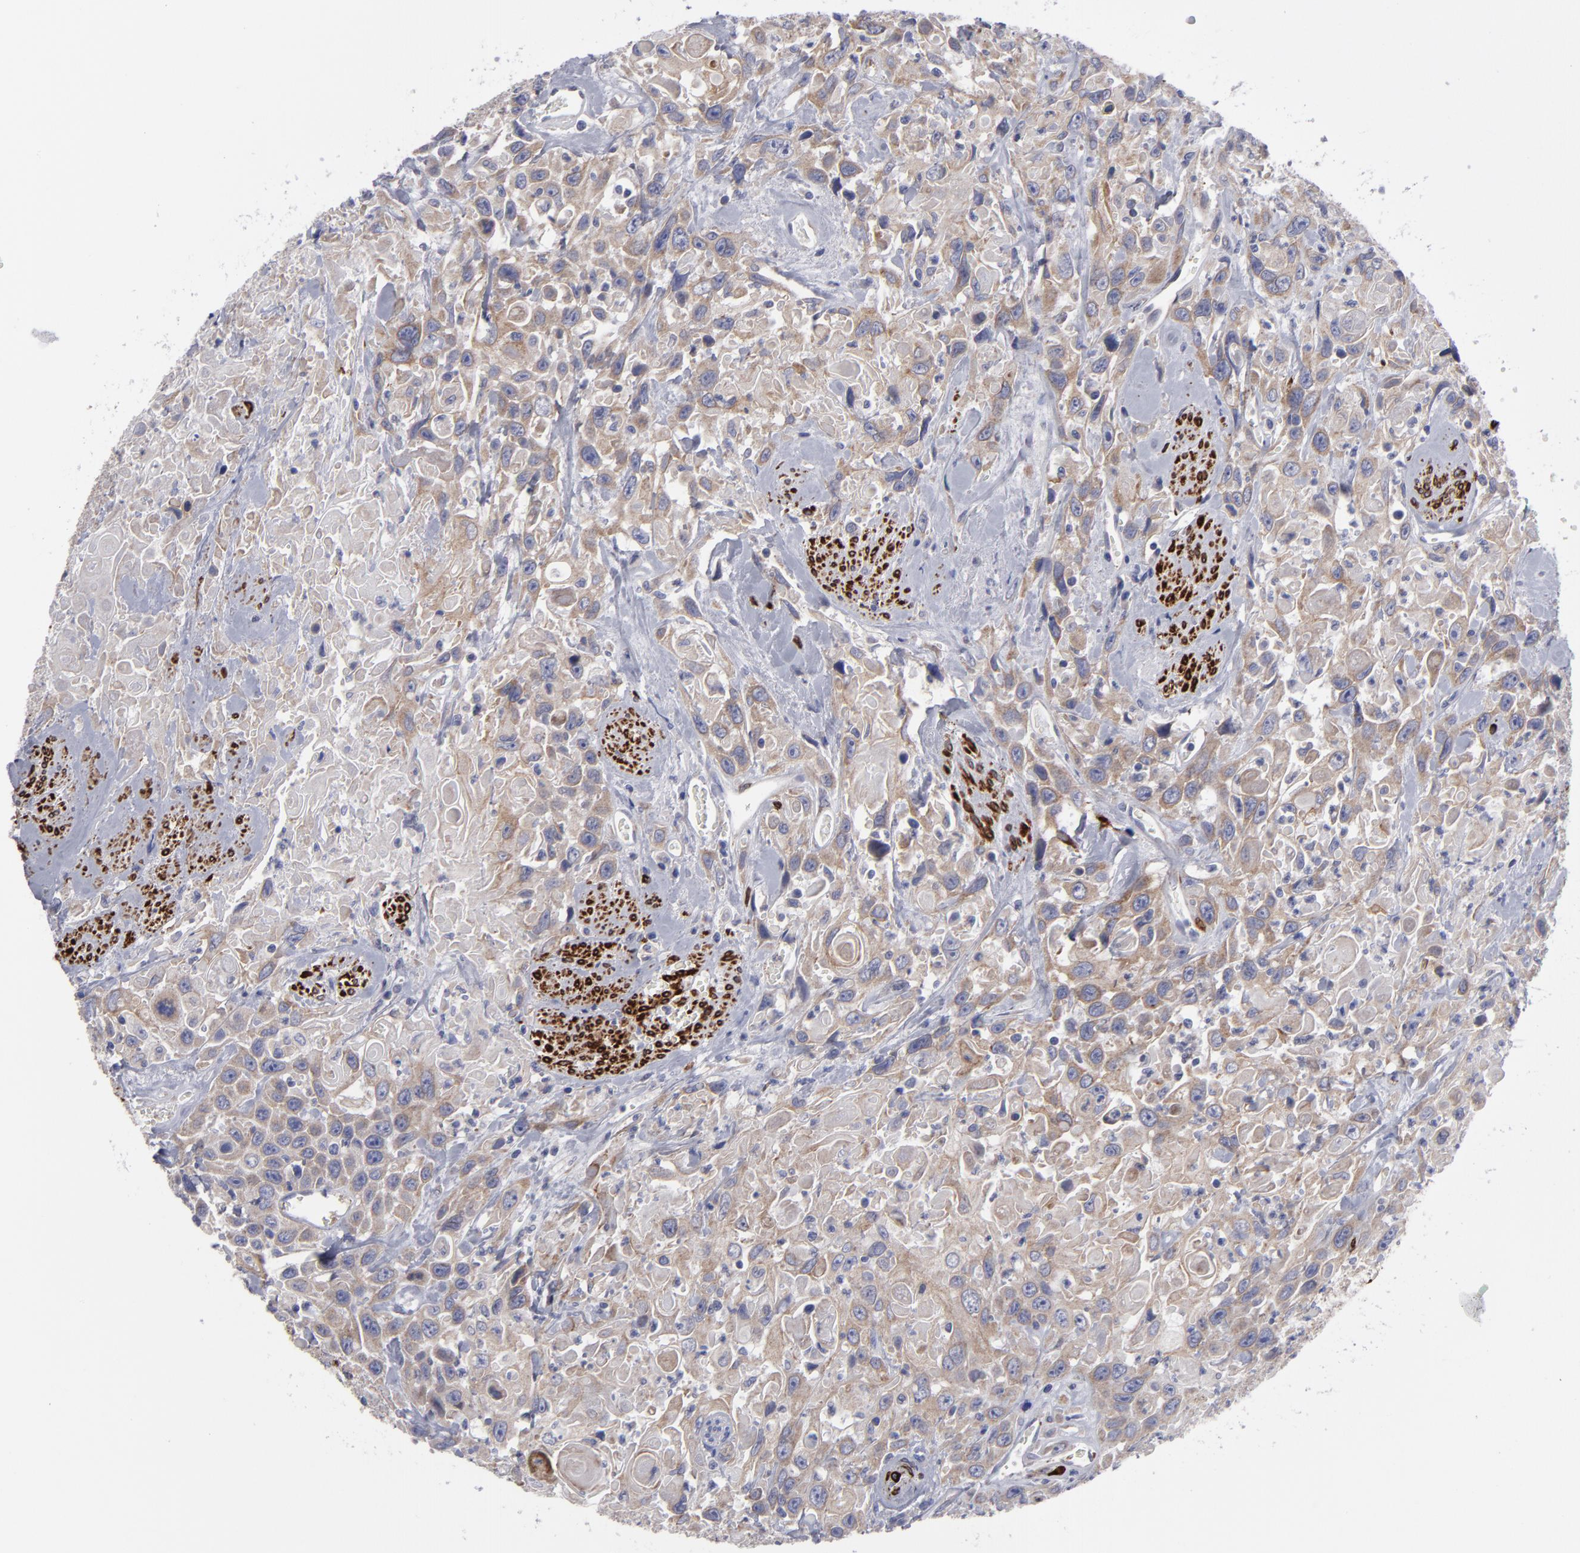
{"staining": {"intensity": "weak", "quantity": ">75%", "location": "cytoplasmic/membranous"}, "tissue": "urothelial cancer", "cell_type": "Tumor cells", "image_type": "cancer", "snomed": [{"axis": "morphology", "description": "Urothelial carcinoma, High grade"}, {"axis": "topography", "description": "Urinary bladder"}], "caption": "Protein staining of urothelial carcinoma (high-grade) tissue reveals weak cytoplasmic/membranous positivity in approximately >75% of tumor cells.", "gene": "SLMAP", "patient": {"sex": "female", "age": 84}}